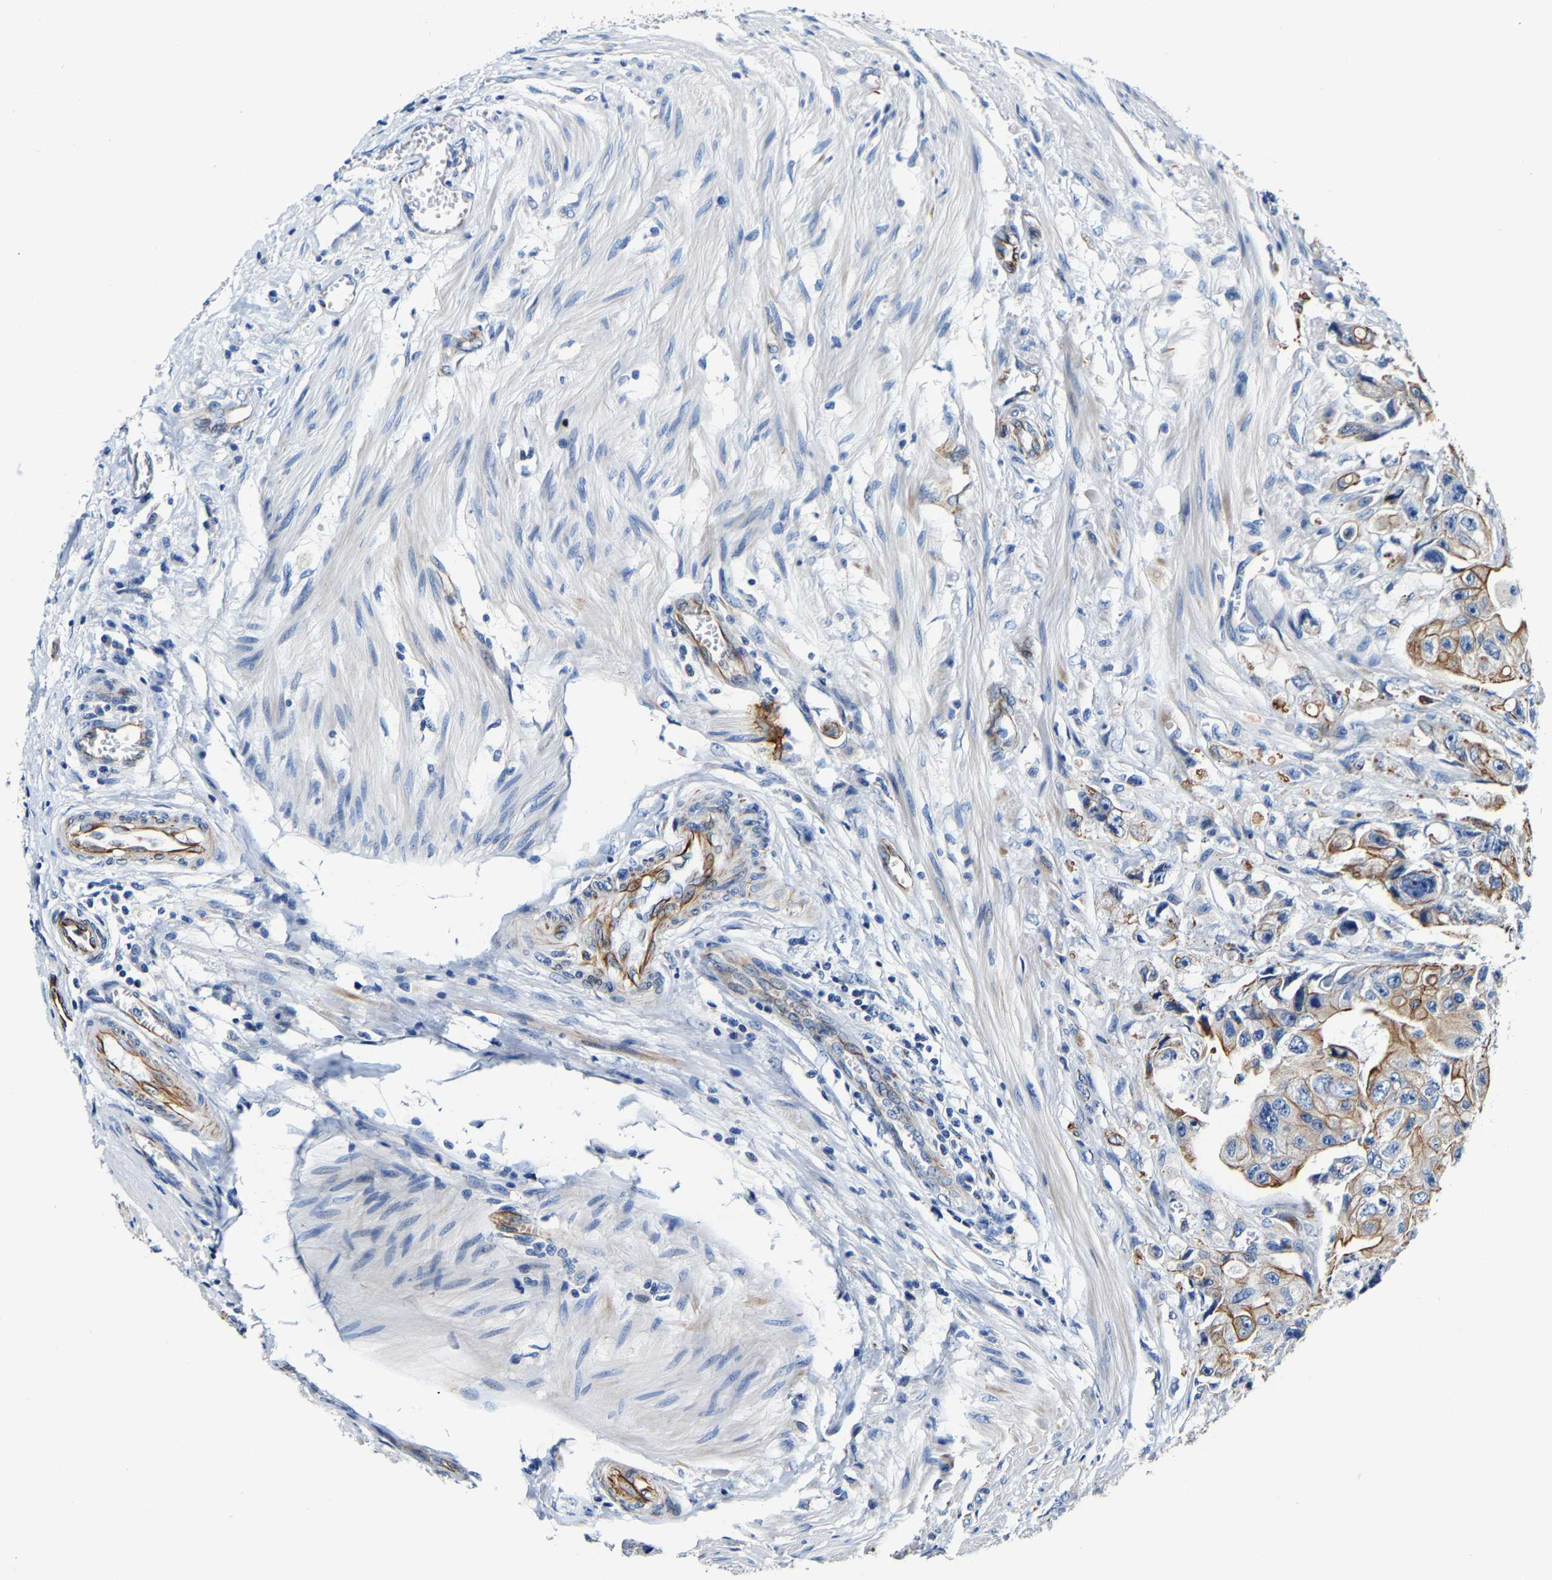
{"staining": {"intensity": "moderate", "quantity": "25%-75%", "location": "cytoplasmic/membranous"}, "tissue": "colorectal cancer", "cell_type": "Tumor cells", "image_type": "cancer", "snomed": [{"axis": "morphology", "description": "Adenocarcinoma, NOS"}, {"axis": "topography", "description": "Colon"}], "caption": "Protein staining of adenocarcinoma (colorectal) tissue demonstrates moderate cytoplasmic/membranous staining in approximately 25%-75% of tumor cells. Immunohistochemistry stains the protein in brown and the nuclei are stained blue.", "gene": "MMEL1", "patient": {"sex": "female", "age": 46}}